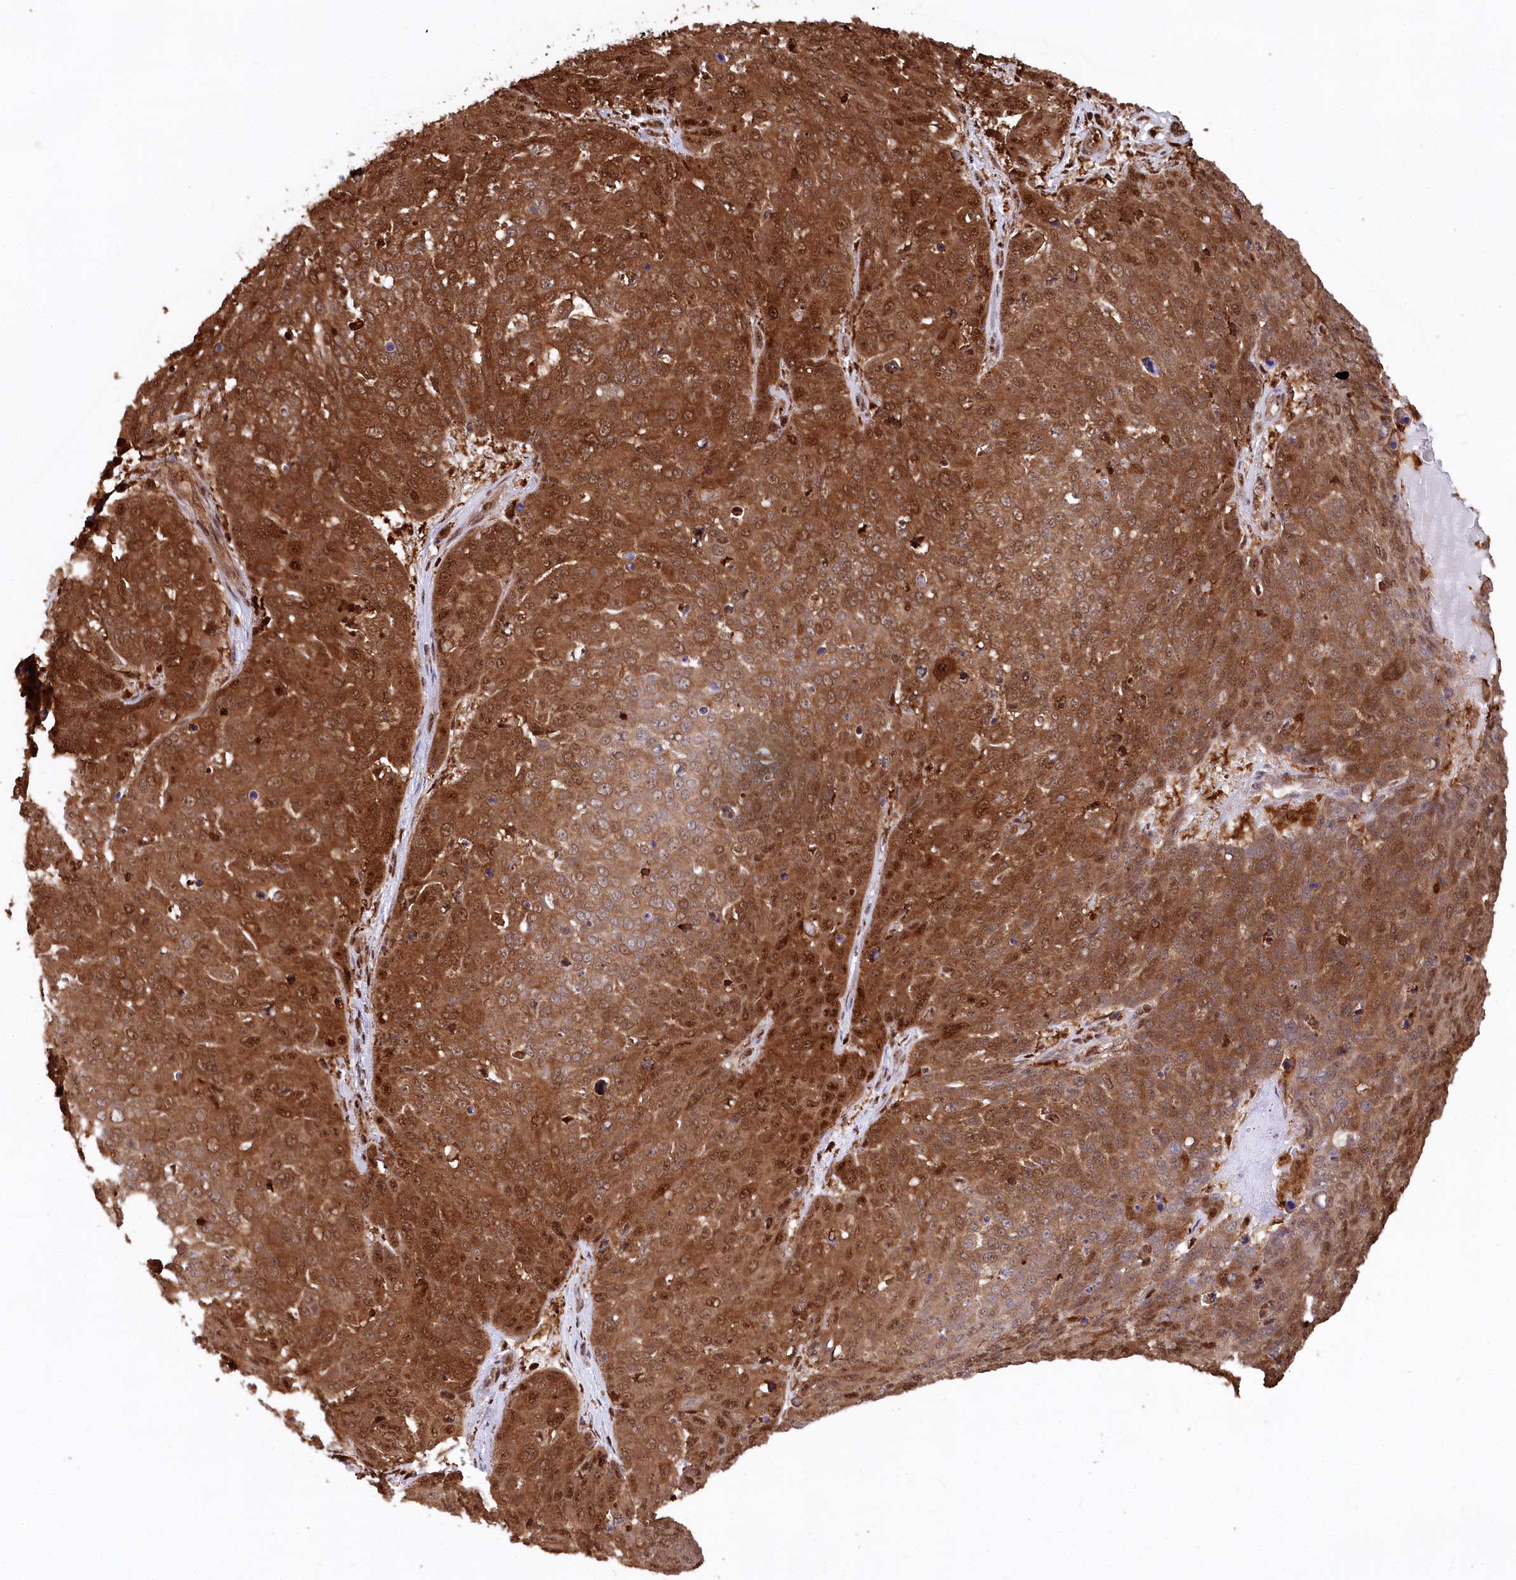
{"staining": {"intensity": "strong", "quantity": ">75%", "location": "cytoplasmic/membranous,nuclear"}, "tissue": "skin cancer", "cell_type": "Tumor cells", "image_type": "cancer", "snomed": [{"axis": "morphology", "description": "Squamous cell carcinoma, NOS"}, {"axis": "topography", "description": "Skin"}], "caption": "This micrograph exhibits IHC staining of skin cancer (squamous cell carcinoma), with high strong cytoplasmic/membranous and nuclear staining in about >75% of tumor cells.", "gene": "LSG1", "patient": {"sex": "male", "age": 71}}